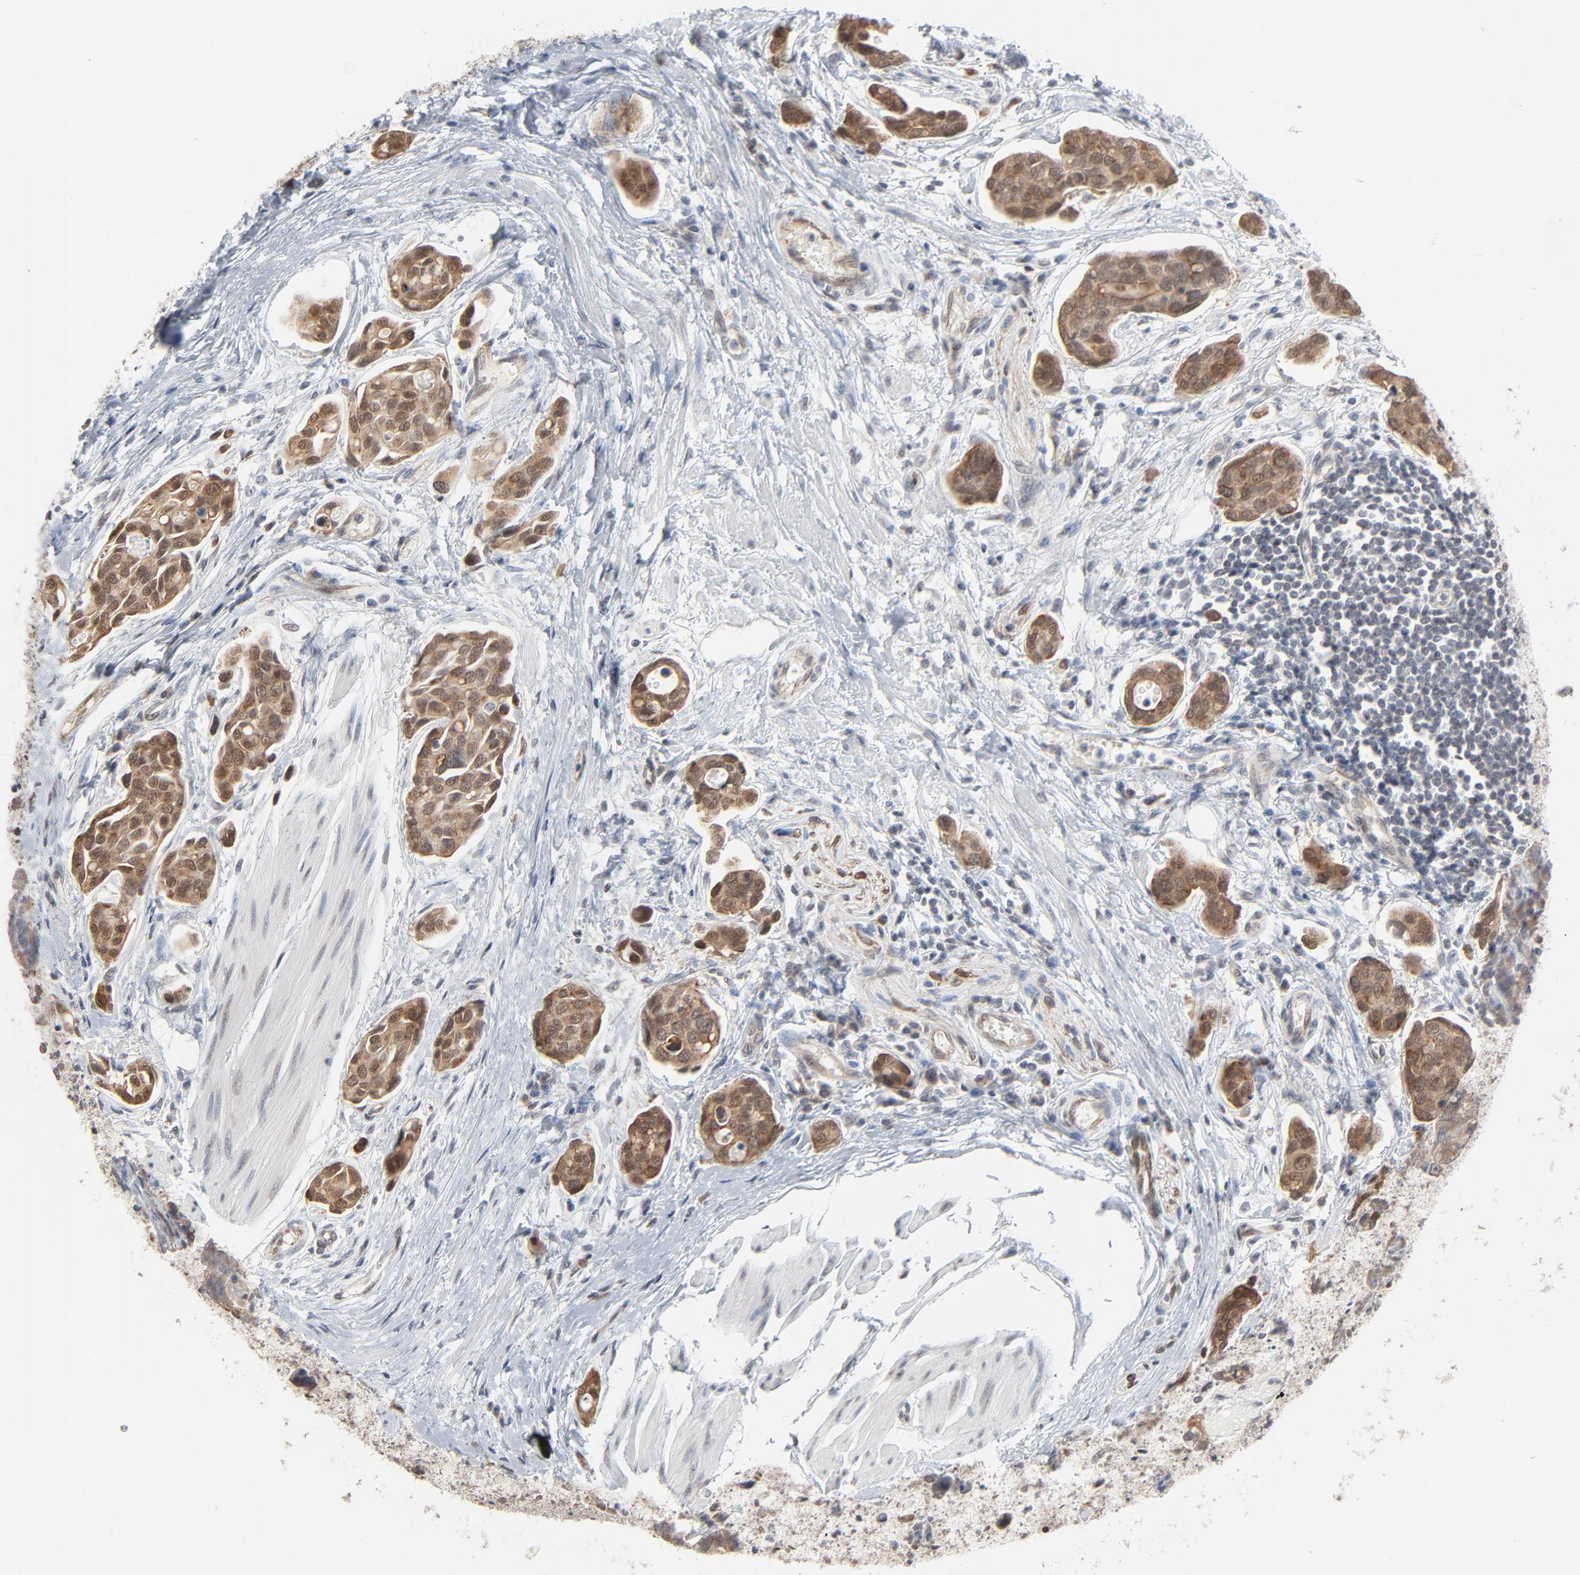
{"staining": {"intensity": "moderate", "quantity": ">75%", "location": "cytoplasmic/membranous,nuclear"}, "tissue": "urothelial cancer", "cell_type": "Tumor cells", "image_type": "cancer", "snomed": [{"axis": "morphology", "description": "Urothelial carcinoma, High grade"}, {"axis": "topography", "description": "Urinary bladder"}], "caption": "Immunohistochemical staining of urothelial carcinoma (high-grade) displays moderate cytoplasmic/membranous and nuclear protein expression in about >75% of tumor cells.", "gene": "ITPR3", "patient": {"sex": "male", "age": 78}}